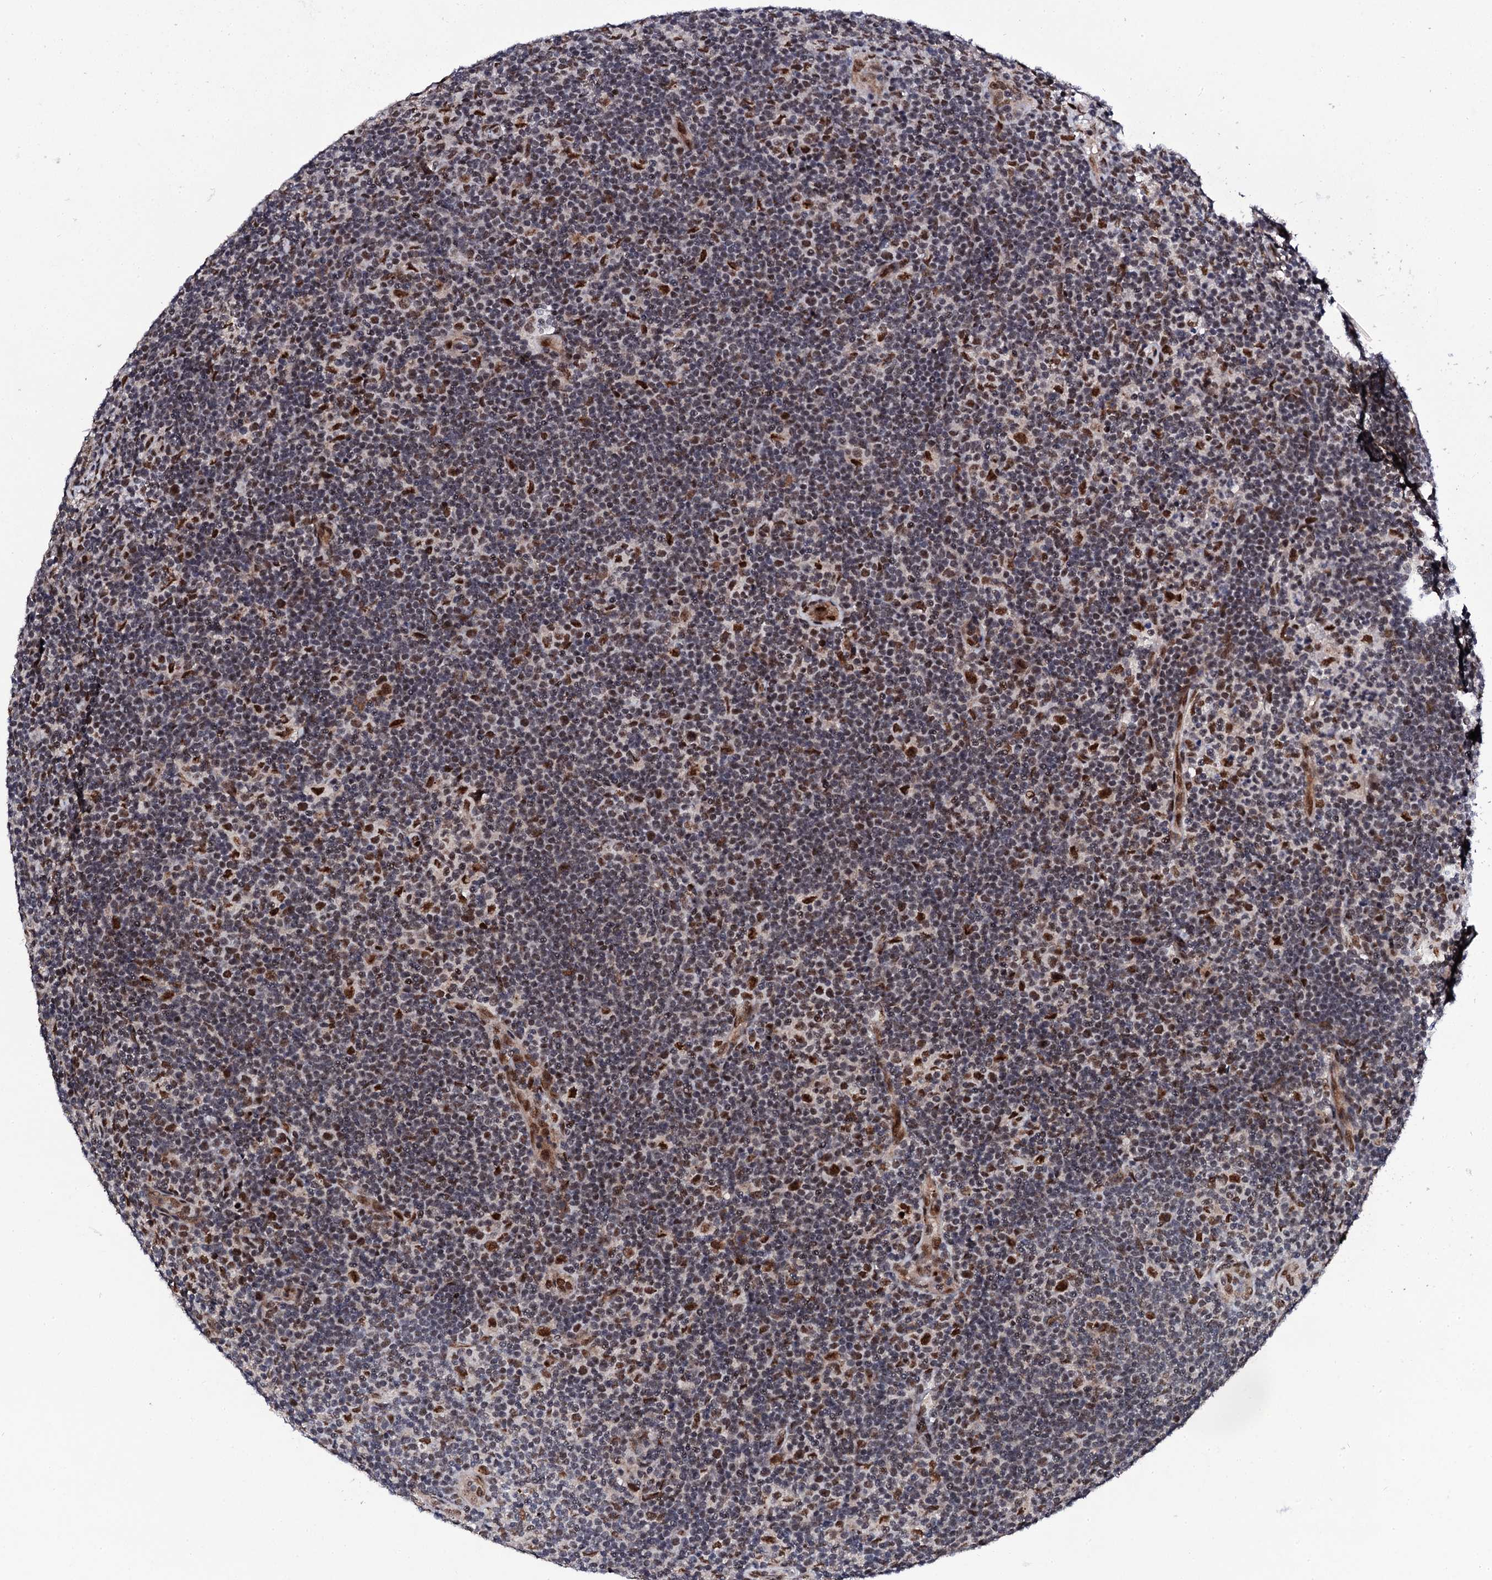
{"staining": {"intensity": "strong", "quantity": ">75%", "location": "nuclear"}, "tissue": "lymphoma", "cell_type": "Tumor cells", "image_type": "cancer", "snomed": [{"axis": "morphology", "description": "Hodgkin's disease, NOS"}, {"axis": "topography", "description": "Lymph node"}], "caption": "Strong nuclear staining is identified in approximately >75% of tumor cells in Hodgkin's disease. Nuclei are stained in blue.", "gene": "CSTF3", "patient": {"sex": "female", "age": 57}}